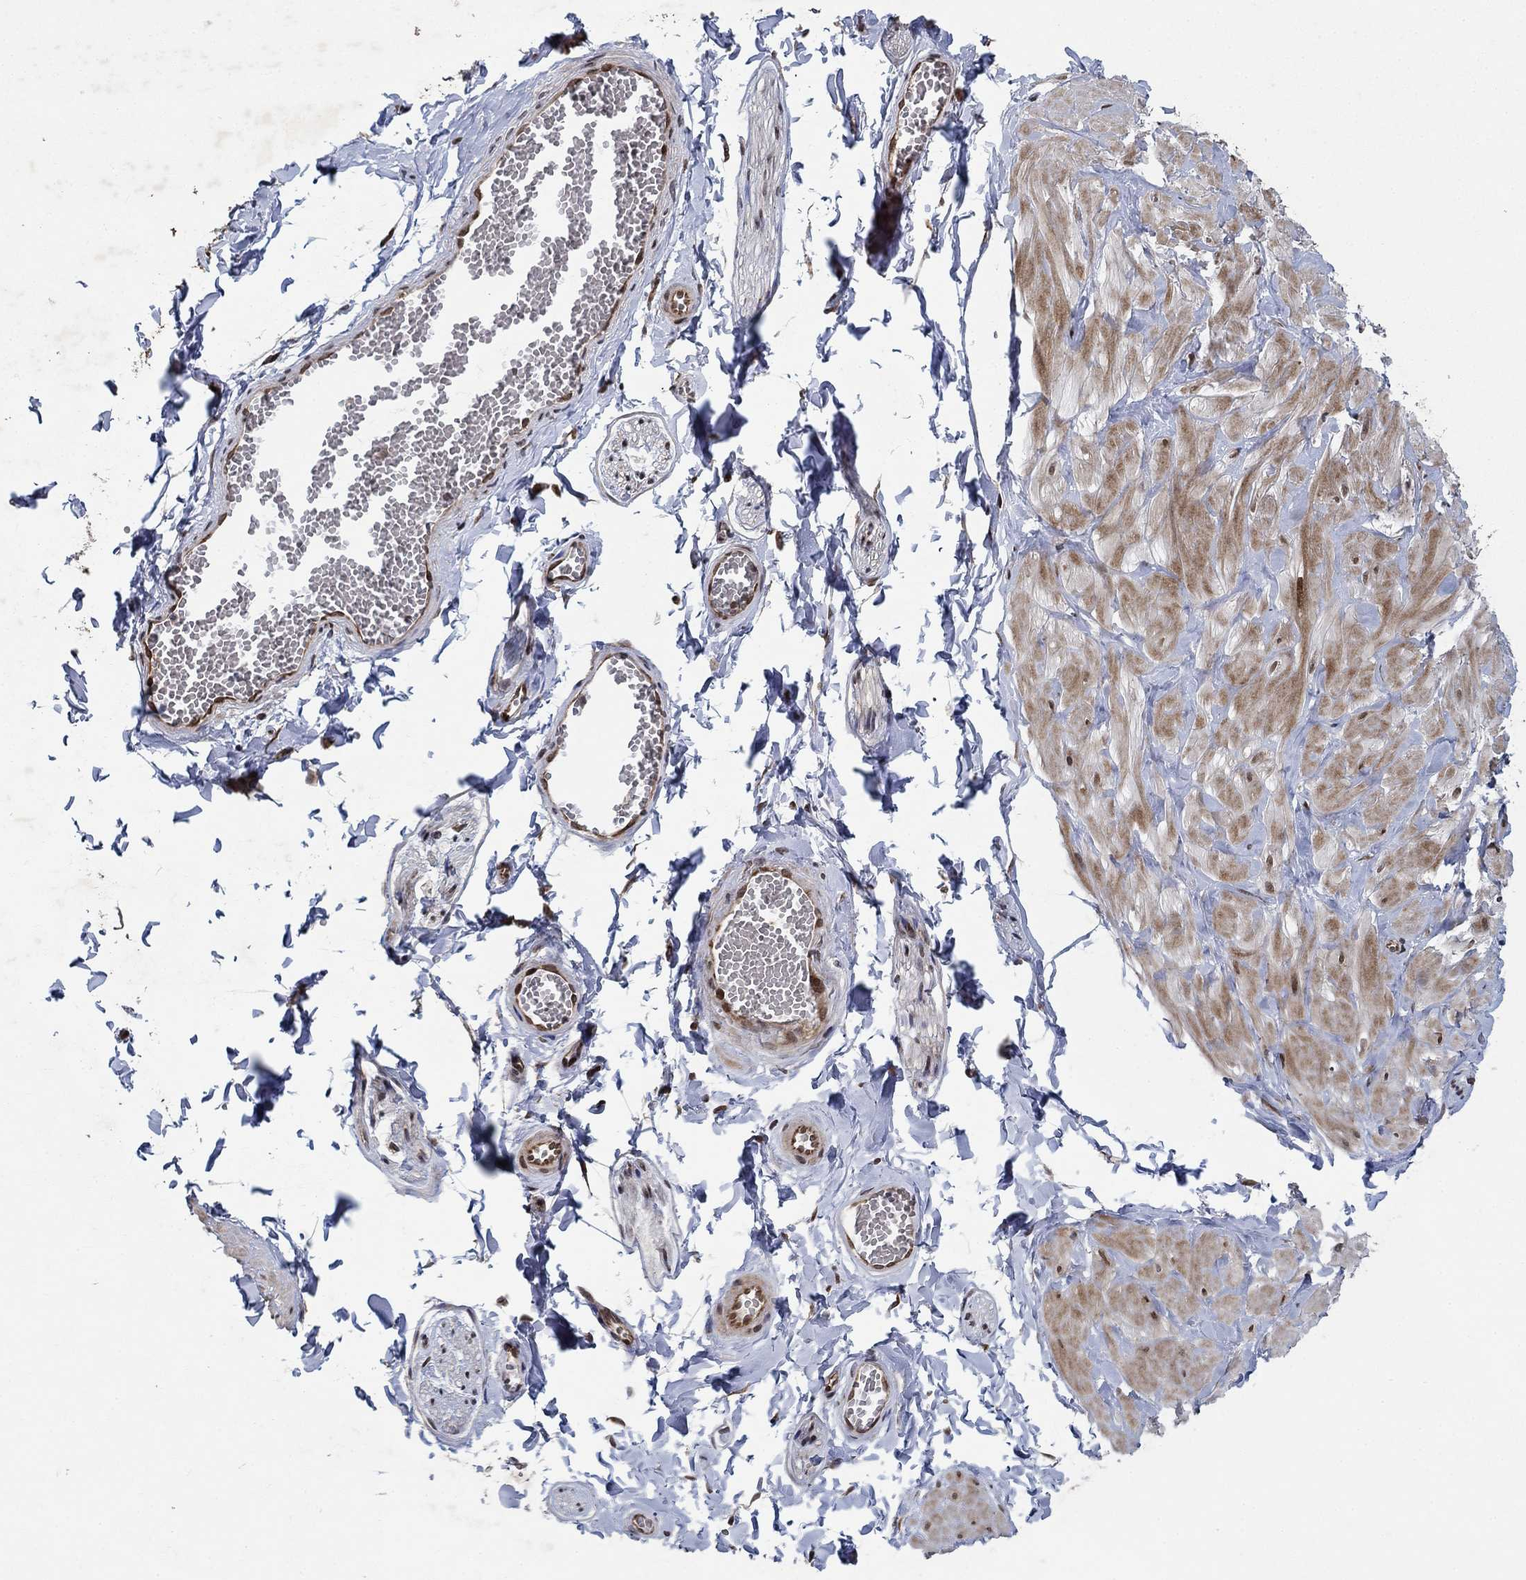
{"staining": {"intensity": "negative", "quantity": "none", "location": "none"}, "tissue": "adipose tissue", "cell_type": "Adipocytes", "image_type": "normal", "snomed": [{"axis": "morphology", "description": "Normal tissue, NOS"}, {"axis": "topography", "description": "Smooth muscle"}, {"axis": "topography", "description": "Peripheral nerve tissue"}], "caption": "Adipocytes show no significant expression in unremarkable adipose tissue. (DAB IHC visualized using brightfield microscopy, high magnification).", "gene": "PRICKLE4", "patient": {"sex": "male", "age": 22}}